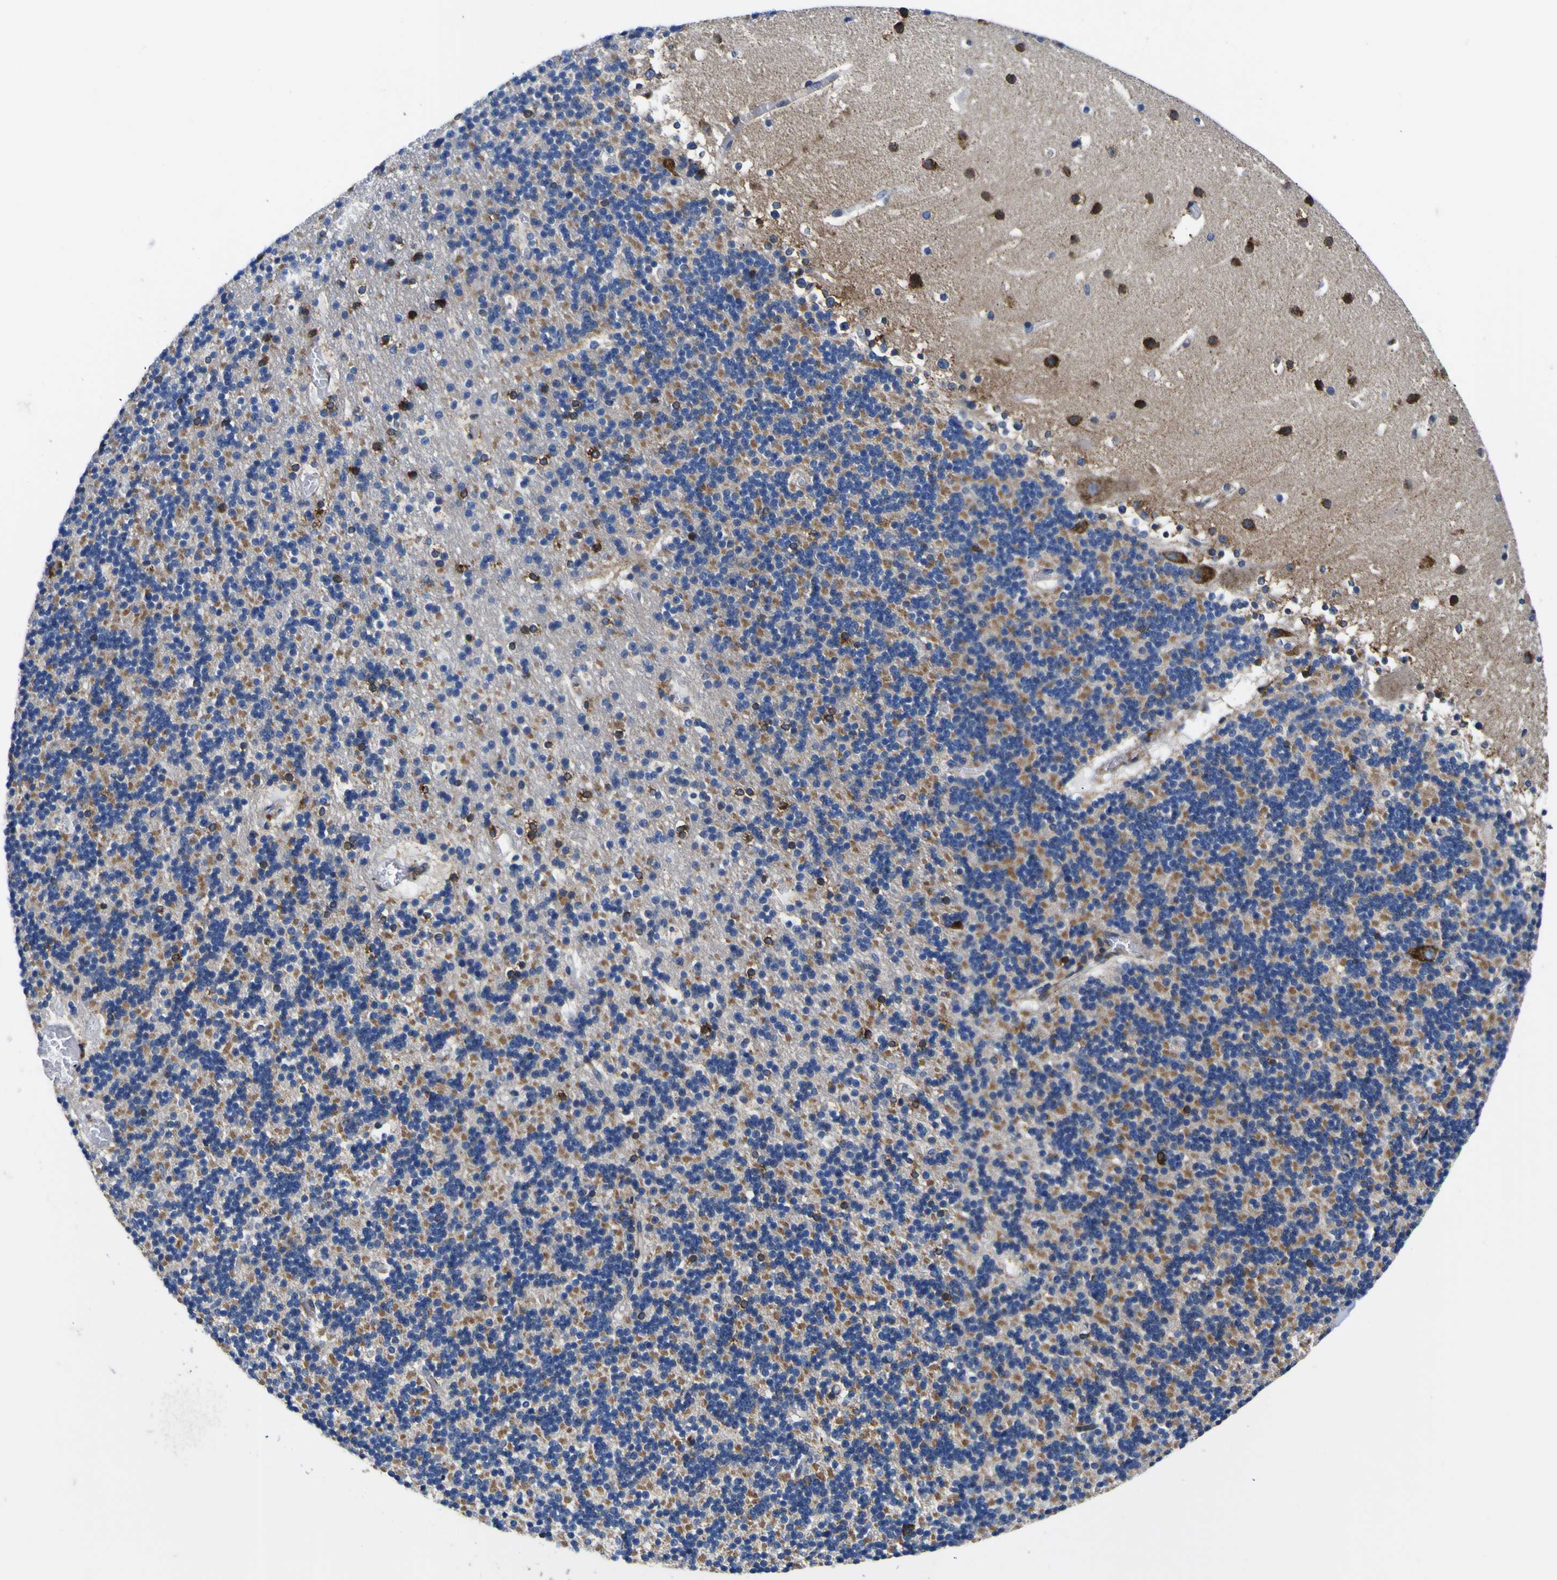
{"staining": {"intensity": "negative", "quantity": "none", "location": "none"}, "tissue": "cerebellum", "cell_type": "Cells in granular layer", "image_type": "normal", "snomed": [{"axis": "morphology", "description": "Normal tissue, NOS"}, {"axis": "topography", "description": "Cerebellum"}], "caption": "The photomicrograph demonstrates no significant staining in cells in granular layer of cerebellum. Nuclei are stained in blue.", "gene": "SCD", "patient": {"sex": "male", "age": 45}}